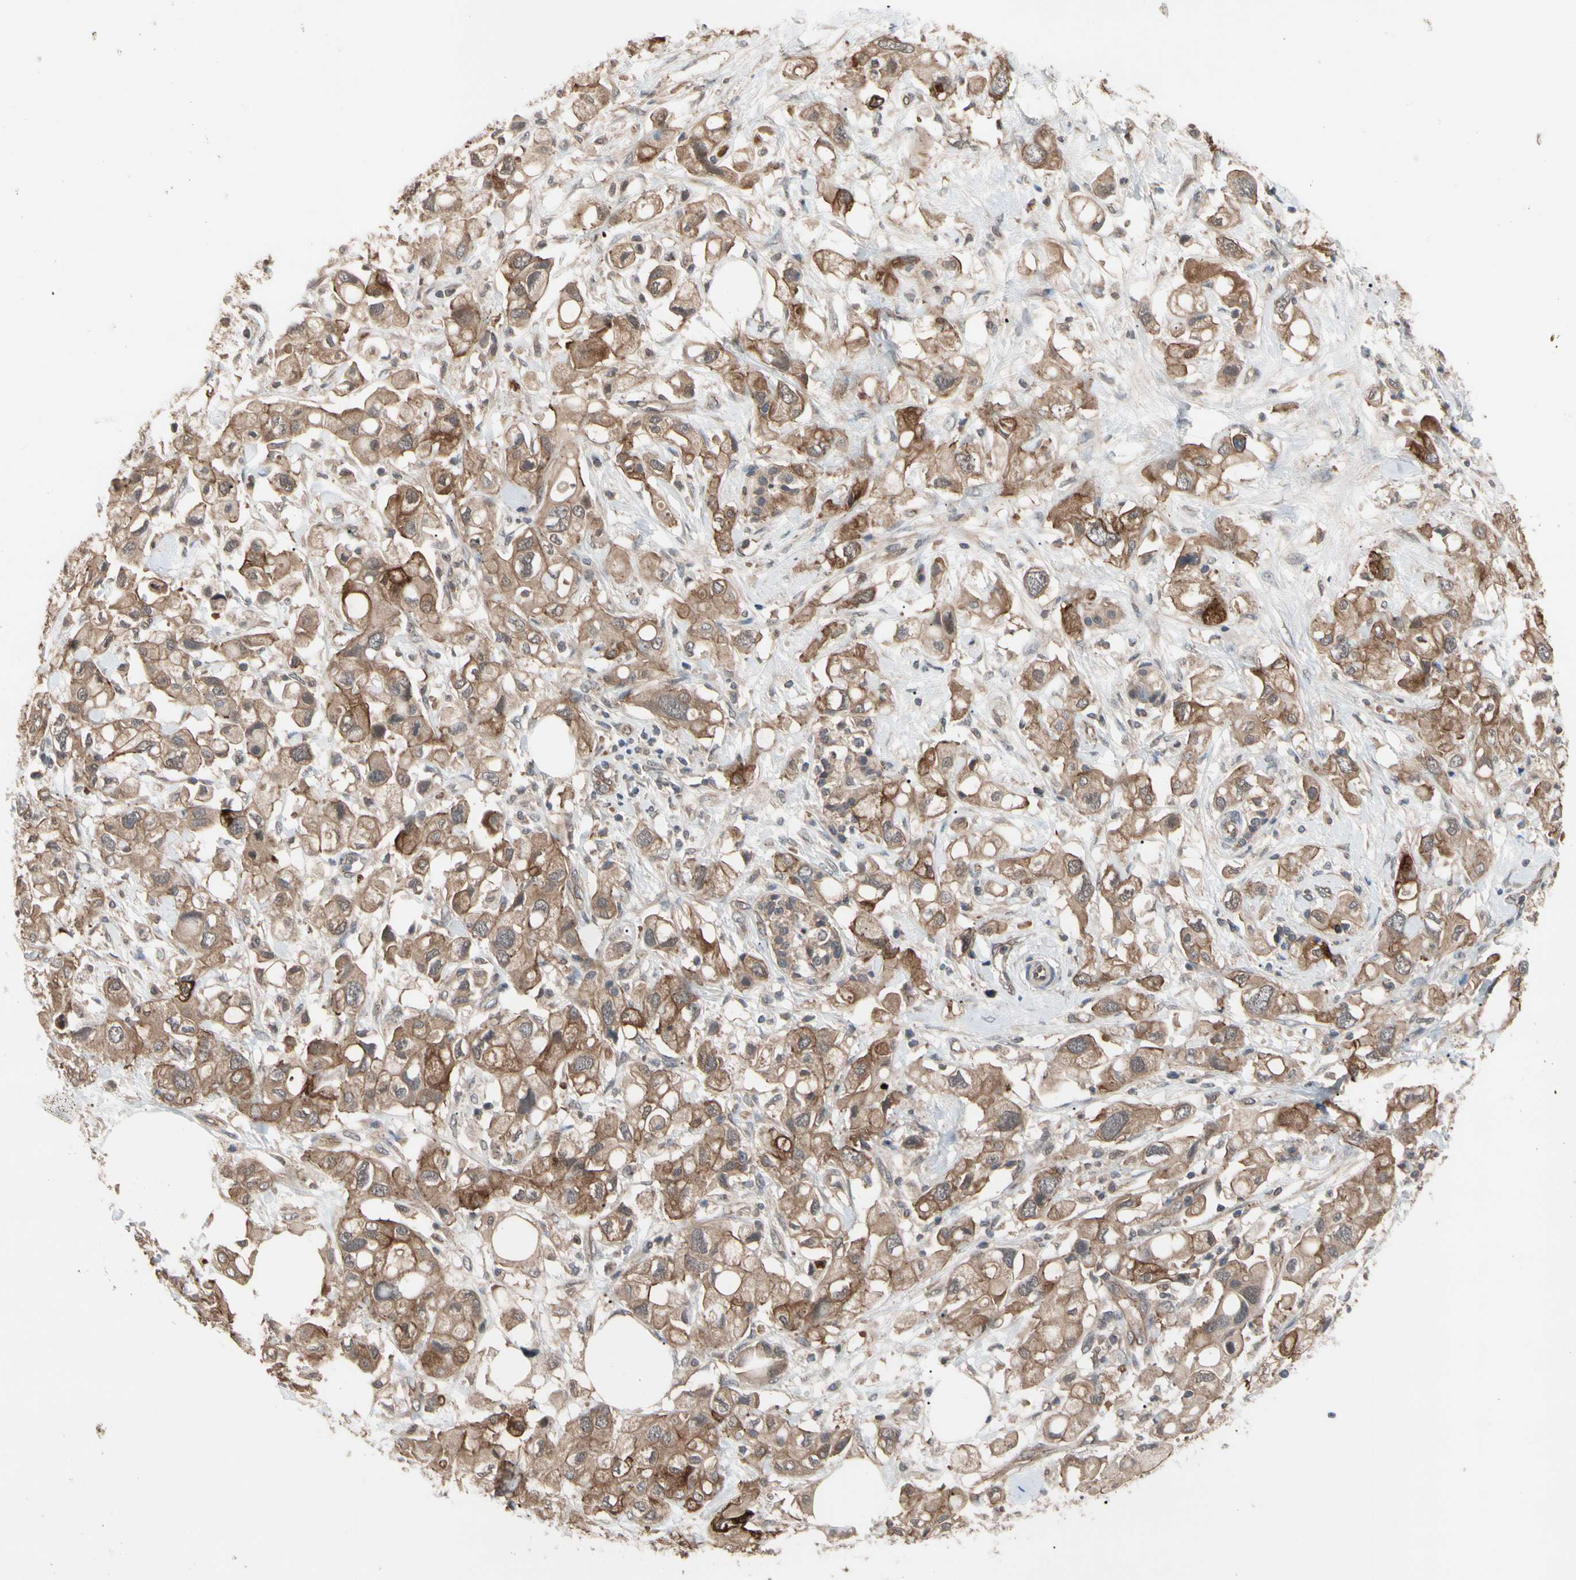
{"staining": {"intensity": "moderate", "quantity": ">75%", "location": "cytoplasmic/membranous"}, "tissue": "pancreatic cancer", "cell_type": "Tumor cells", "image_type": "cancer", "snomed": [{"axis": "morphology", "description": "Adenocarcinoma, NOS"}, {"axis": "topography", "description": "Pancreas"}], "caption": "An image of human pancreatic adenocarcinoma stained for a protein exhibits moderate cytoplasmic/membranous brown staining in tumor cells.", "gene": "DPP8", "patient": {"sex": "female", "age": 56}}